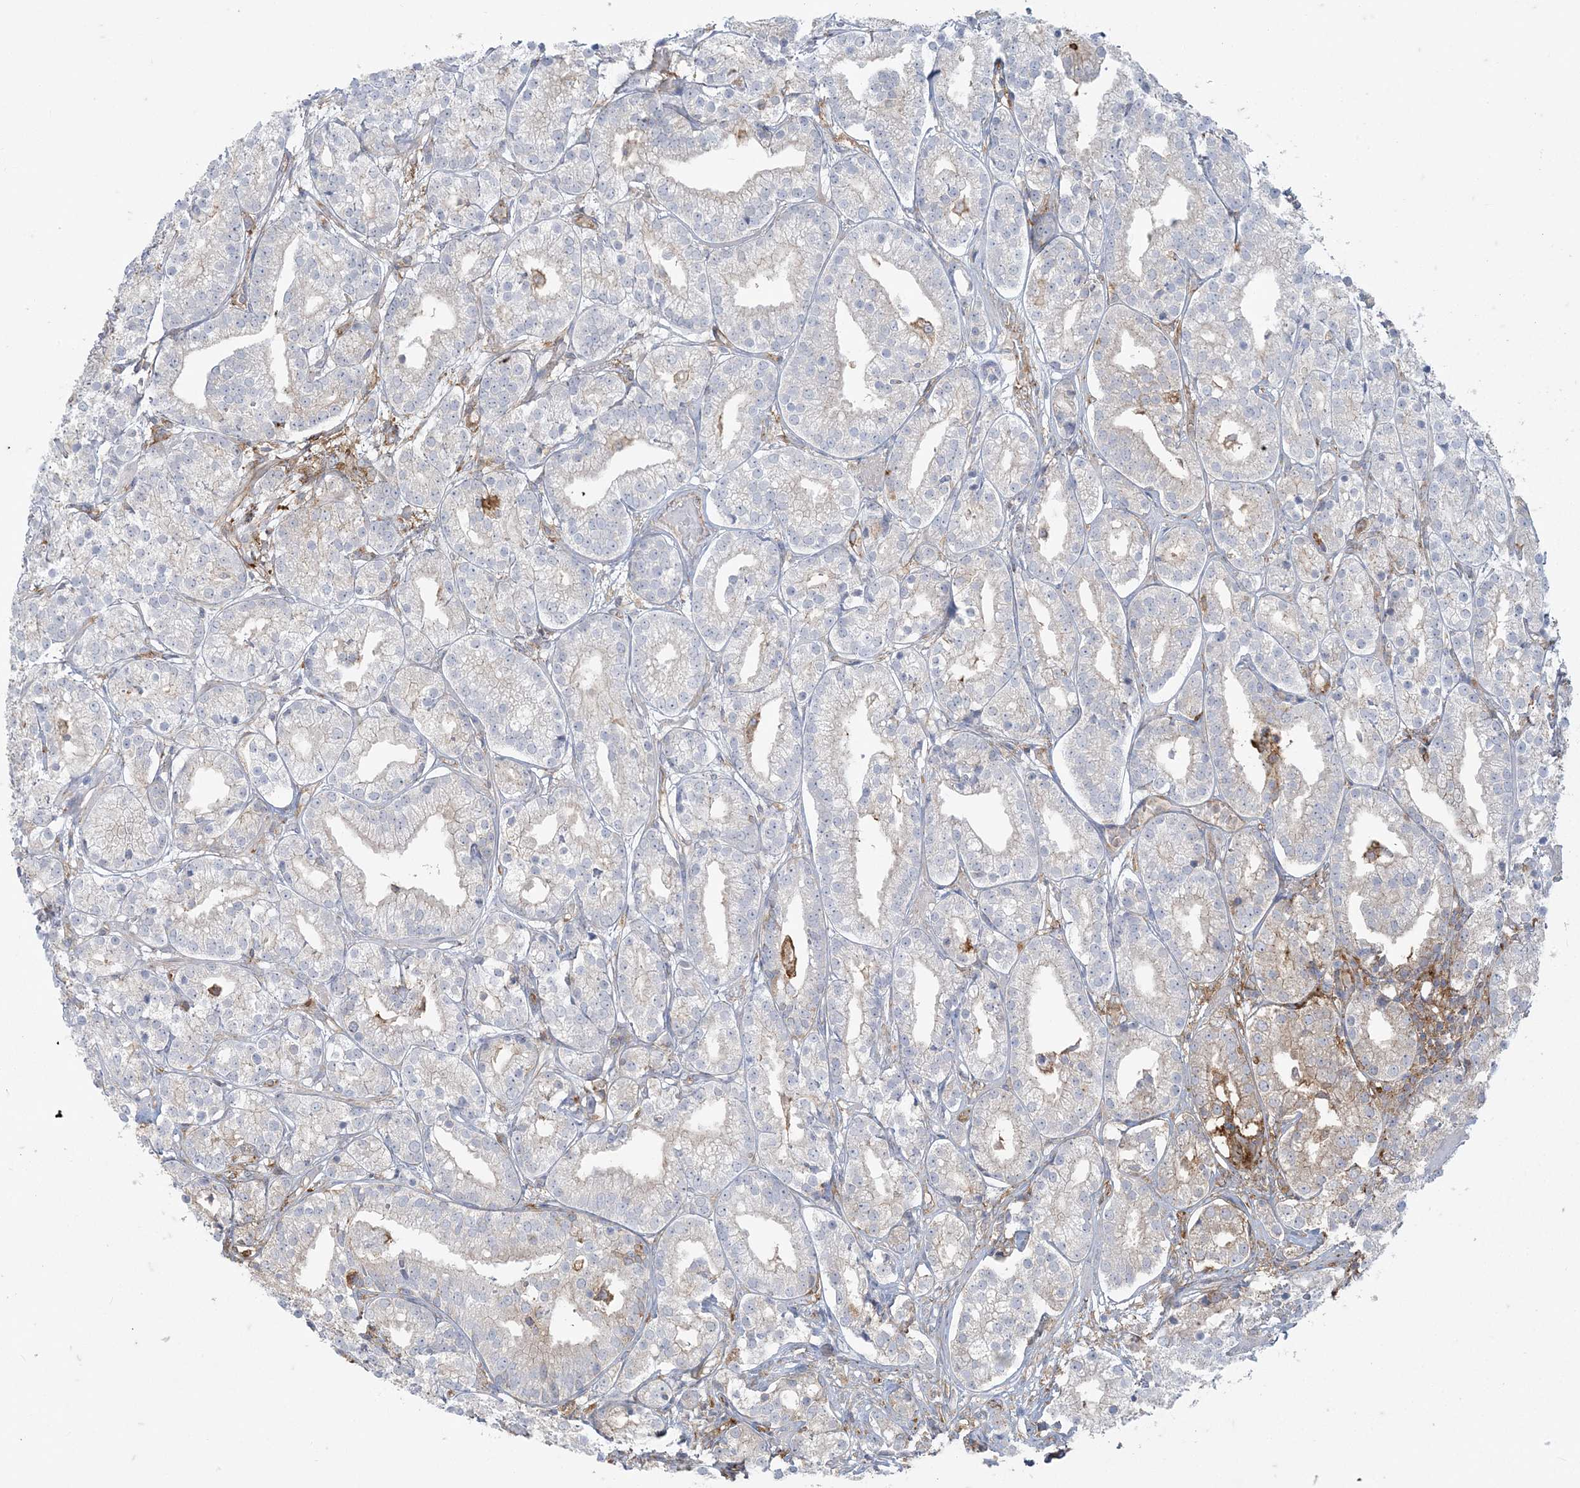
{"staining": {"intensity": "negative", "quantity": "none", "location": "none"}, "tissue": "prostate cancer", "cell_type": "Tumor cells", "image_type": "cancer", "snomed": [{"axis": "morphology", "description": "Adenocarcinoma, High grade"}, {"axis": "topography", "description": "Prostate"}], "caption": "Immunohistochemical staining of prostate cancer (adenocarcinoma (high-grade)) demonstrates no significant staining in tumor cells. Nuclei are stained in blue.", "gene": "DERL3", "patient": {"sex": "male", "age": 69}}